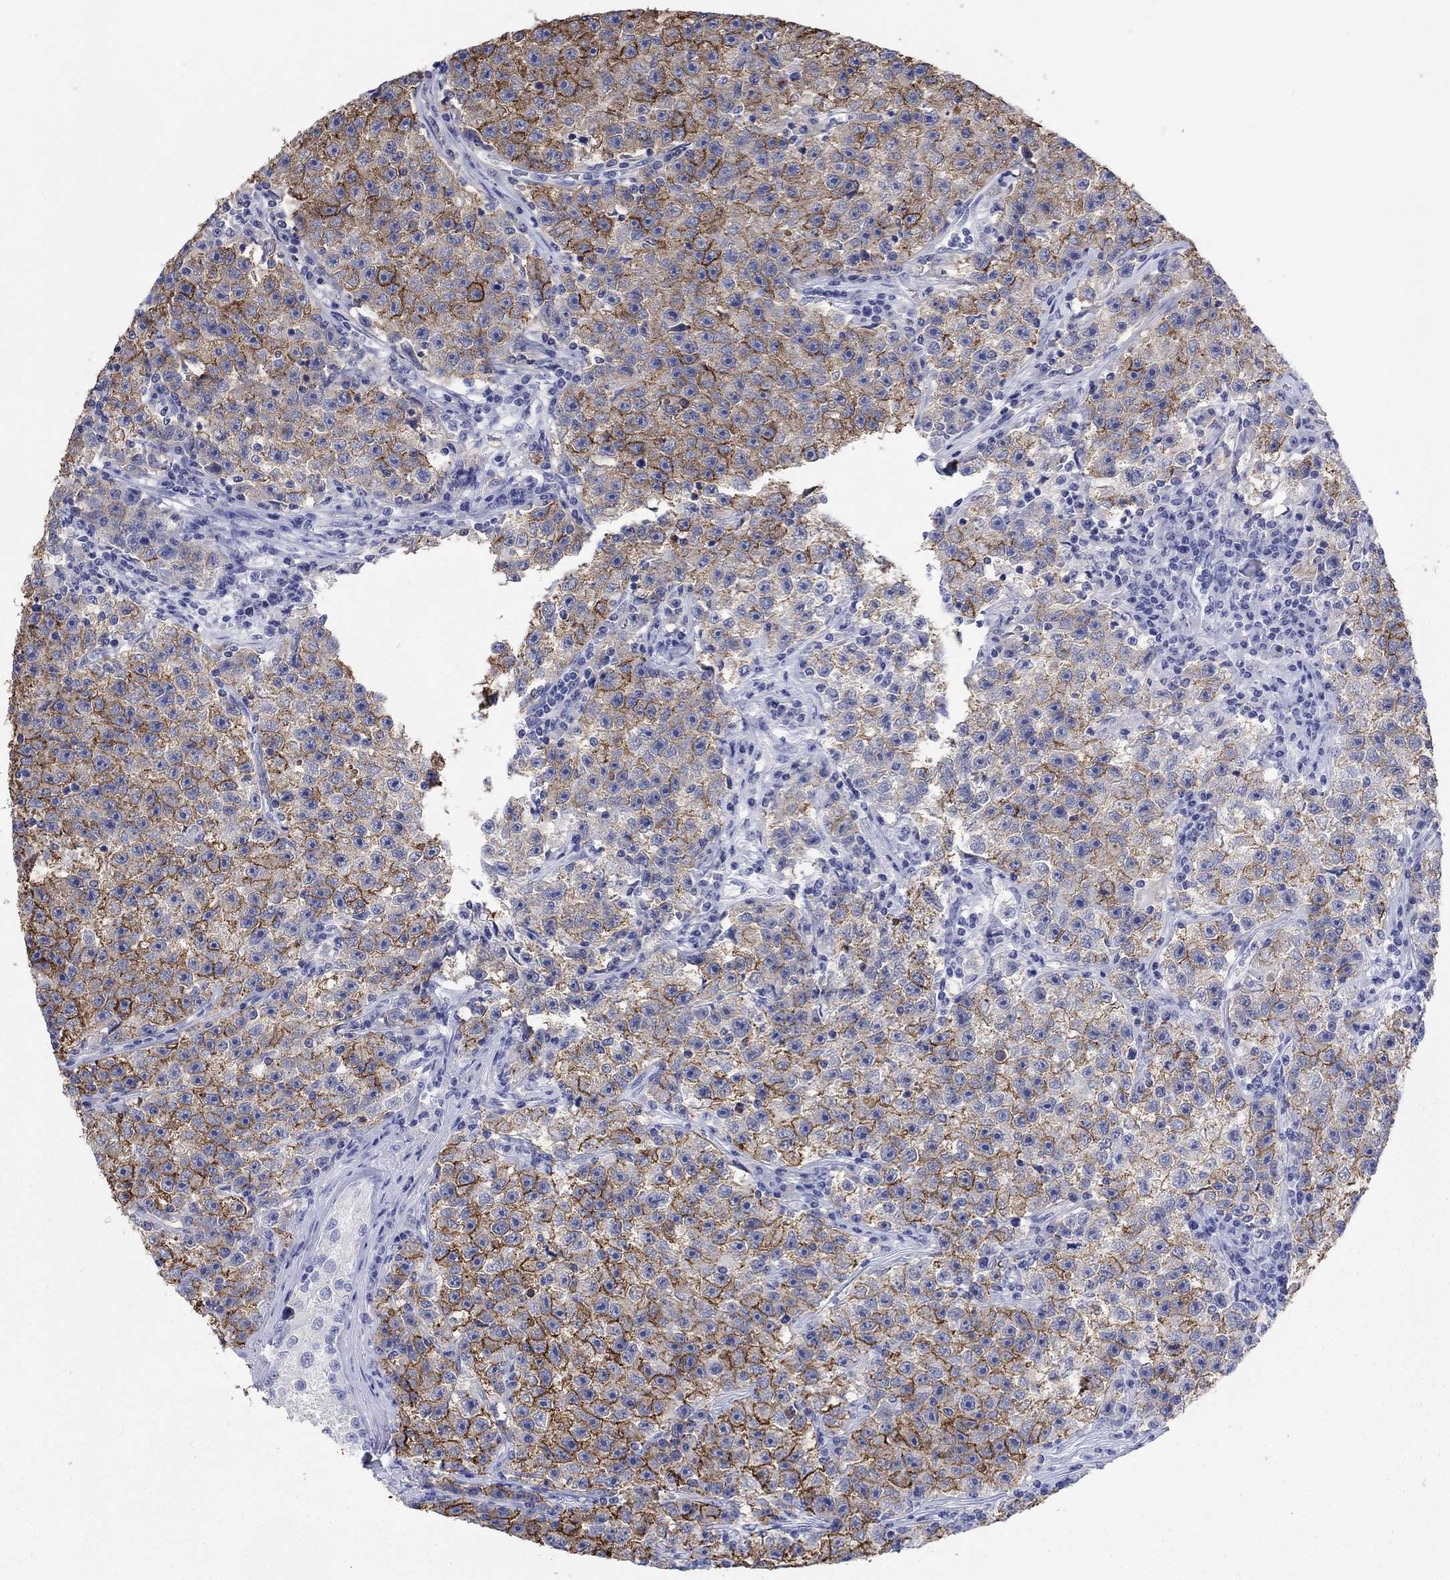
{"staining": {"intensity": "strong", "quantity": "25%-75%", "location": "cytoplasmic/membranous"}, "tissue": "testis cancer", "cell_type": "Tumor cells", "image_type": "cancer", "snomed": [{"axis": "morphology", "description": "Seminoma, NOS"}, {"axis": "topography", "description": "Testis"}], "caption": "Immunohistochemistry (IHC) of testis cancer reveals high levels of strong cytoplasmic/membranous expression in approximately 25%-75% of tumor cells.", "gene": "ERICH3", "patient": {"sex": "male", "age": 22}}